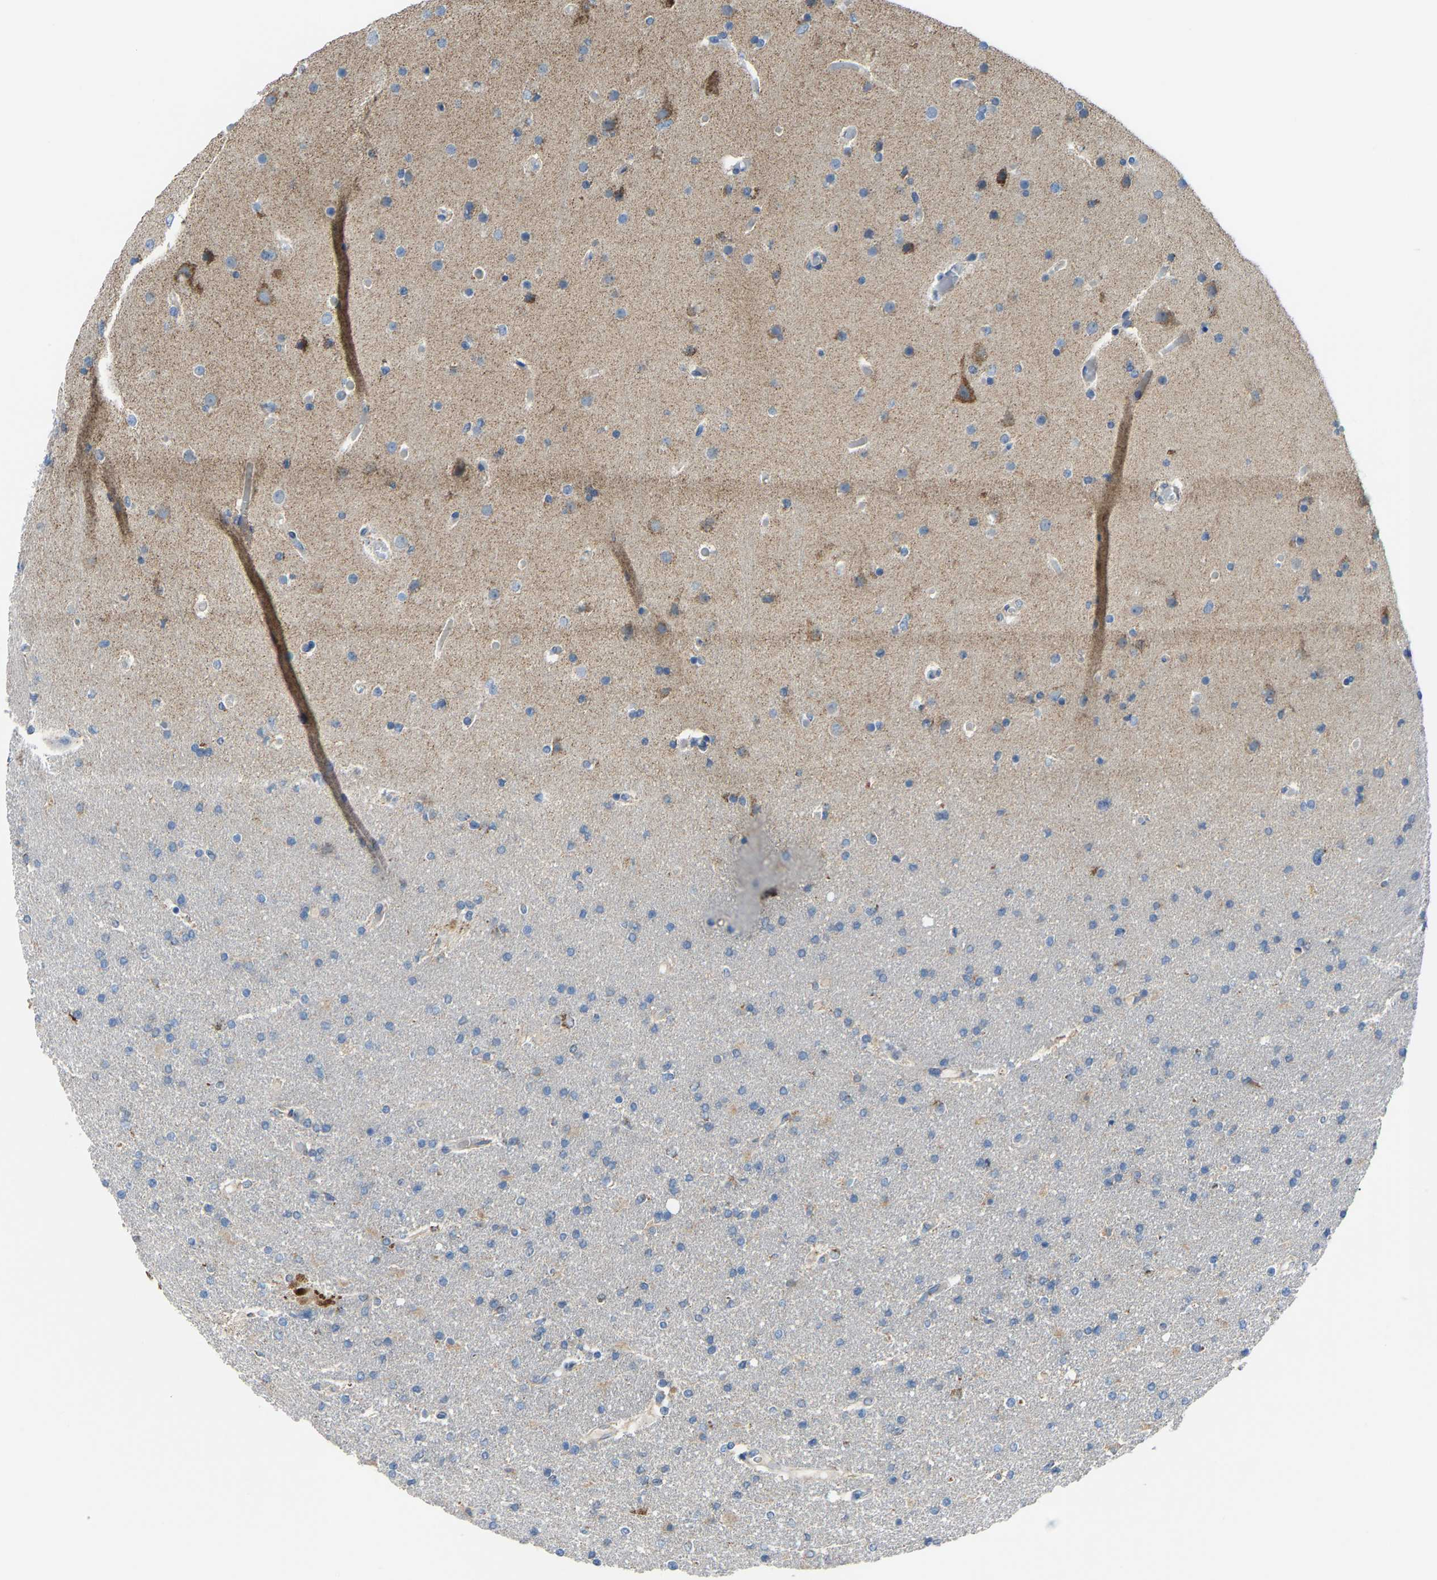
{"staining": {"intensity": "moderate", "quantity": "<25%", "location": "cytoplasmic/membranous"}, "tissue": "glioma", "cell_type": "Tumor cells", "image_type": "cancer", "snomed": [{"axis": "morphology", "description": "Glioma, malignant, High grade"}, {"axis": "topography", "description": "Cerebral cortex"}], "caption": "Protein expression analysis of human glioma reveals moderate cytoplasmic/membranous positivity in approximately <25% of tumor cells.", "gene": "CANT1", "patient": {"sex": "female", "age": 36}}